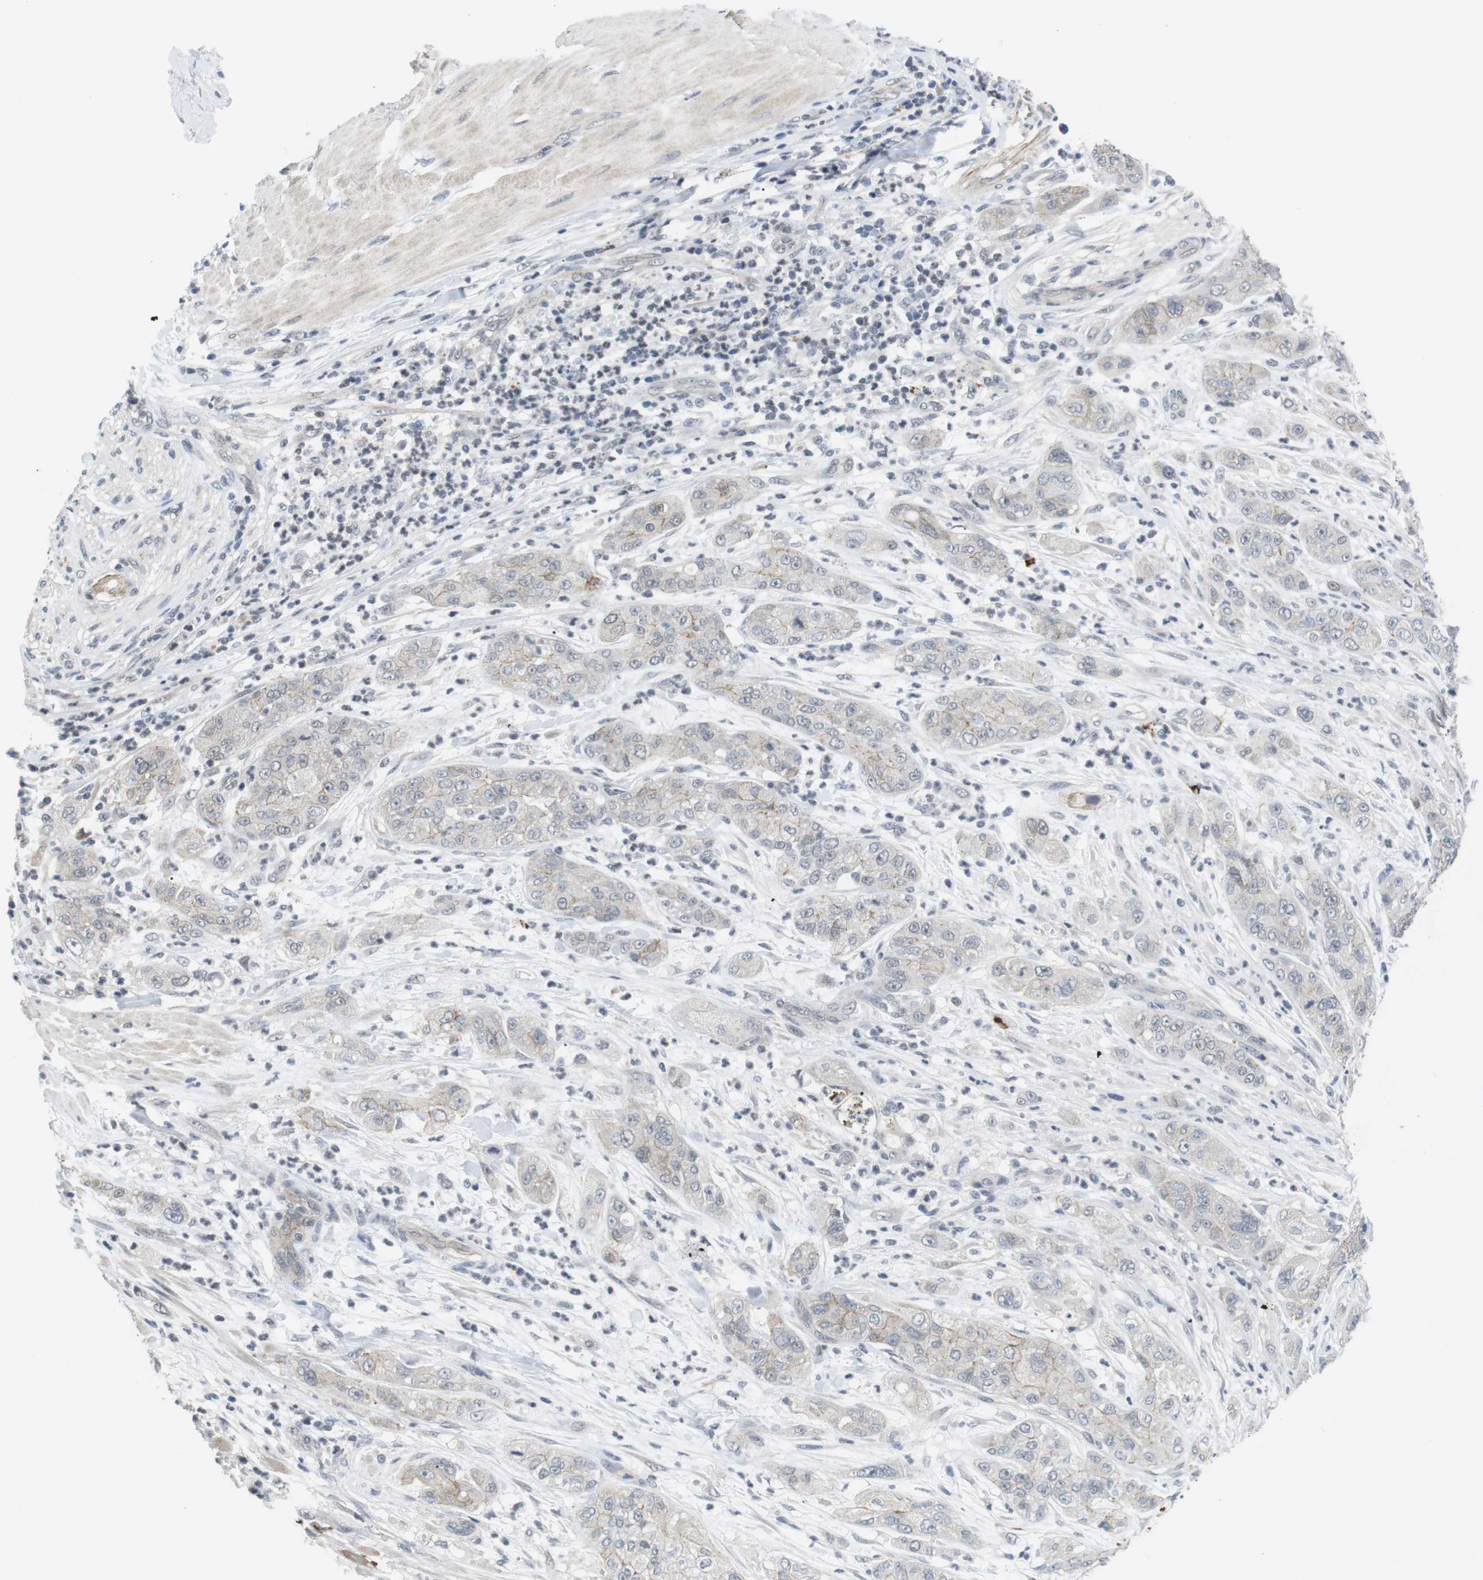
{"staining": {"intensity": "negative", "quantity": "none", "location": "none"}, "tissue": "pancreatic cancer", "cell_type": "Tumor cells", "image_type": "cancer", "snomed": [{"axis": "morphology", "description": "Adenocarcinoma, NOS"}, {"axis": "topography", "description": "Pancreas"}], "caption": "The image exhibits no significant staining in tumor cells of pancreatic adenocarcinoma.", "gene": "NECTIN1", "patient": {"sex": "female", "age": 78}}